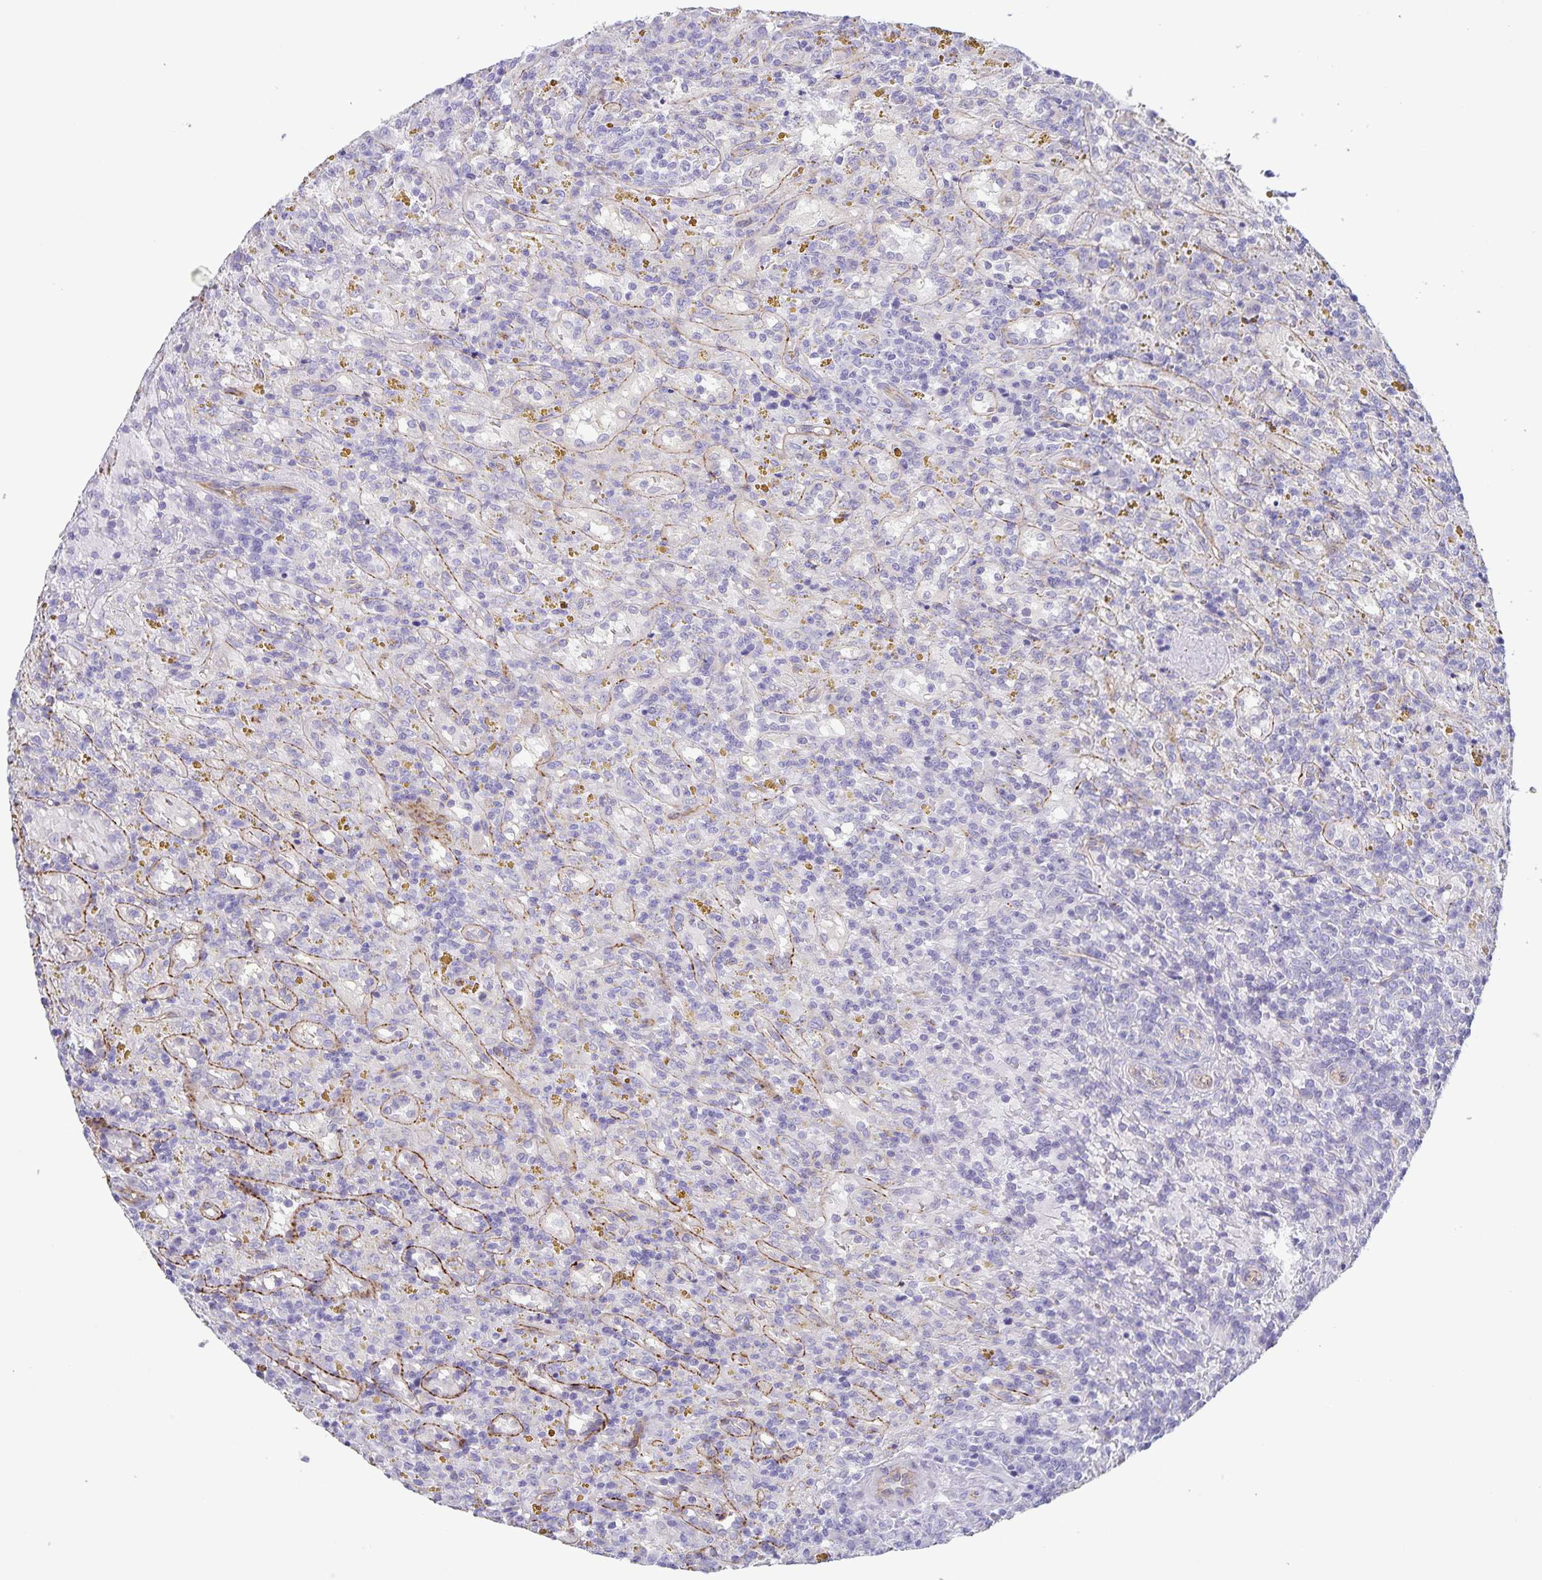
{"staining": {"intensity": "negative", "quantity": "none", "location": "none"}, "tissue": "lymphoma", "cell_type": "Tumor cells", "image_type": "cancer", "snomed": [{"axis": "morphology", "description": "Malignant lymphoma, non-Hodgkin's type, Low grade"}, {"axis": "topography", "description": "Spleen"}], "caption": "IHC of human low-grade malignant lymphoma, non-Hodgkin's type displays no positivity in tumor cells.", "gene": "AQP4", "patient": {"sex": "female", "age": 65}}